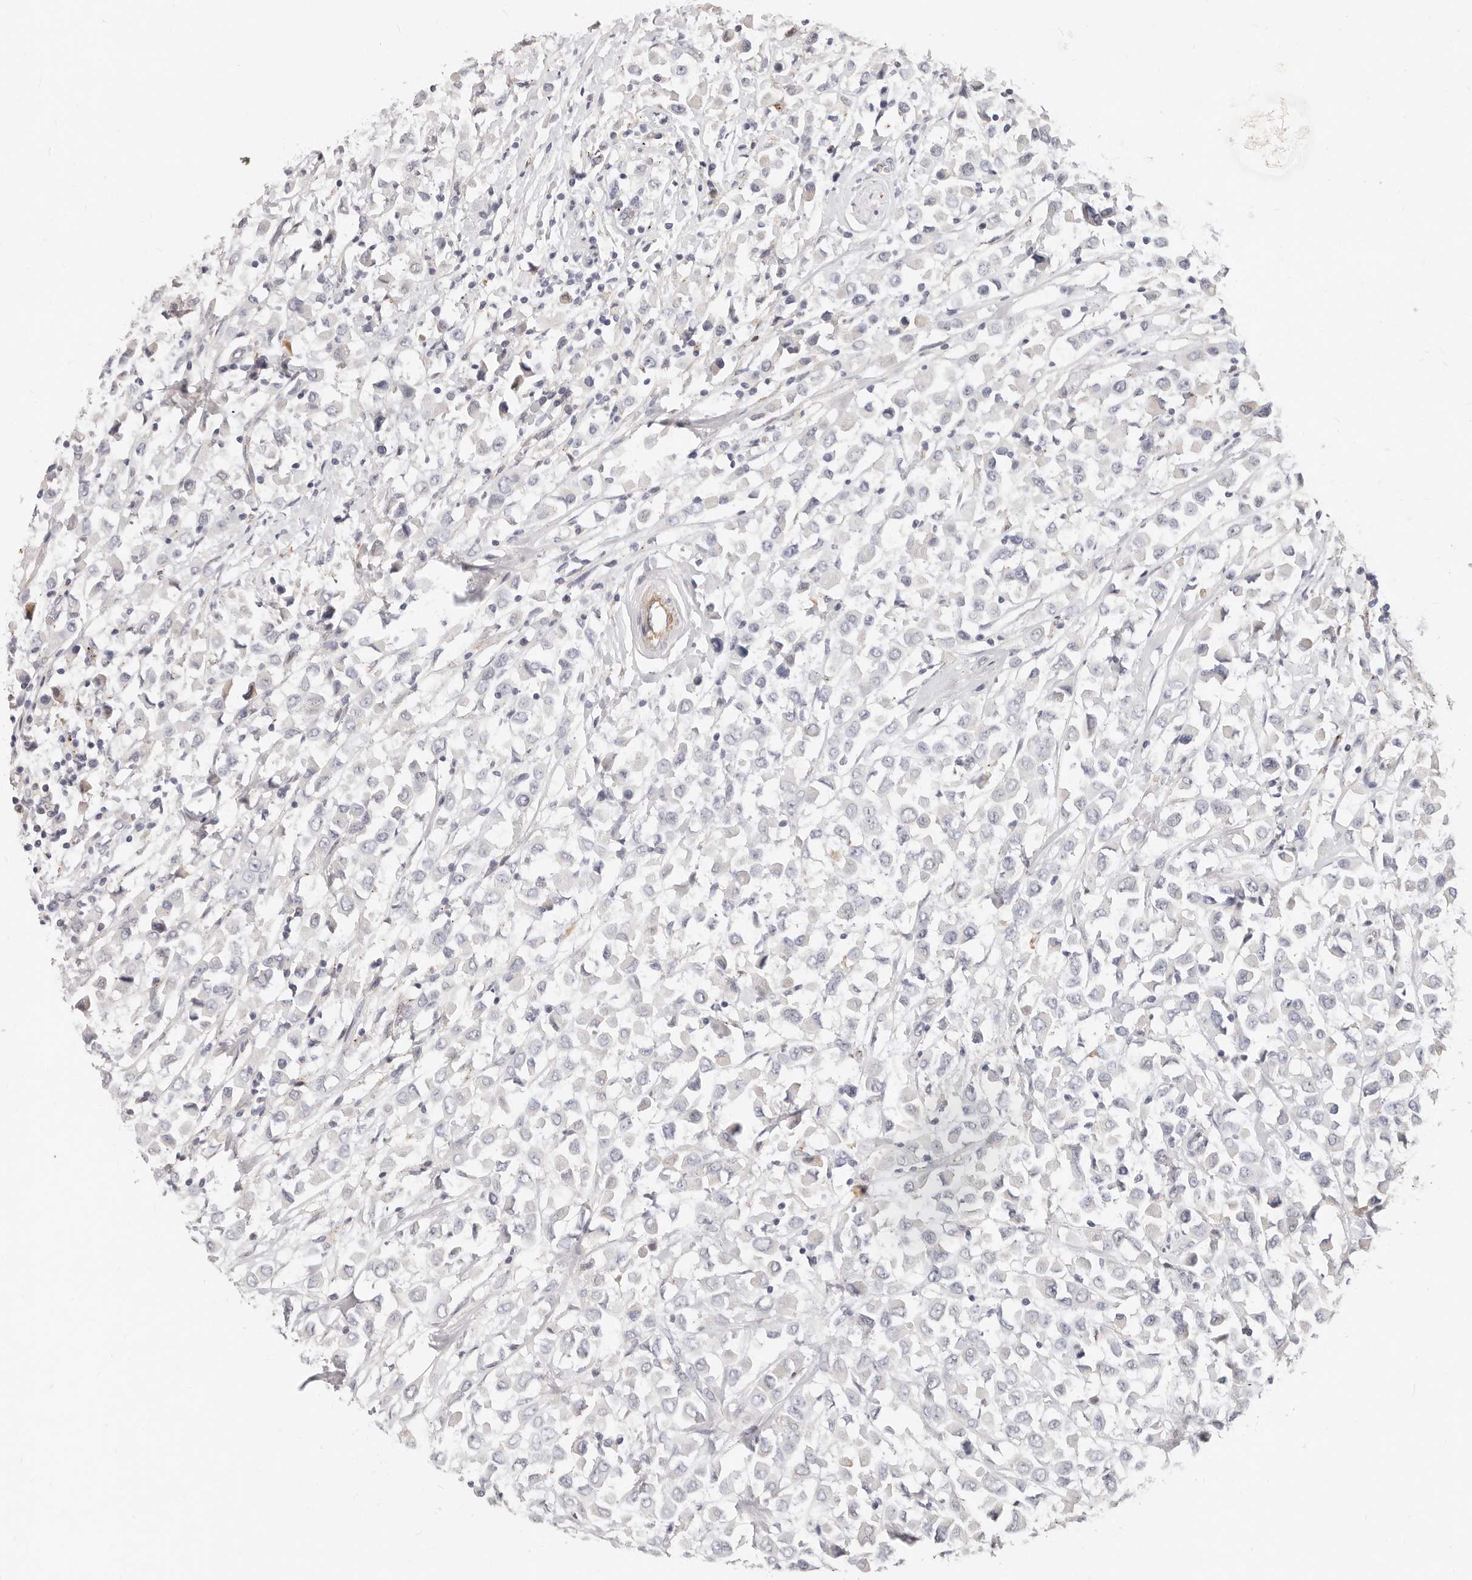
{"staining": {"intensity": "negative", "quantity": "none", "location": "none"}, "tissue": "breast cancer", "cell_type": "Tumor cells", "image_type": "cancer", "snomed": [{"axis": "morphology", "description": "Duct carcinoma"}, {"axis": "topography", "description": "Breast"}], "caption": "Breast cancer (infiltrating ductal carcinoma) was stained to show a protein in brown. There is no significant positivity in tumor cells.", "gene": "ZRANB1", "patient": {"sex": "female", "age": 61}}